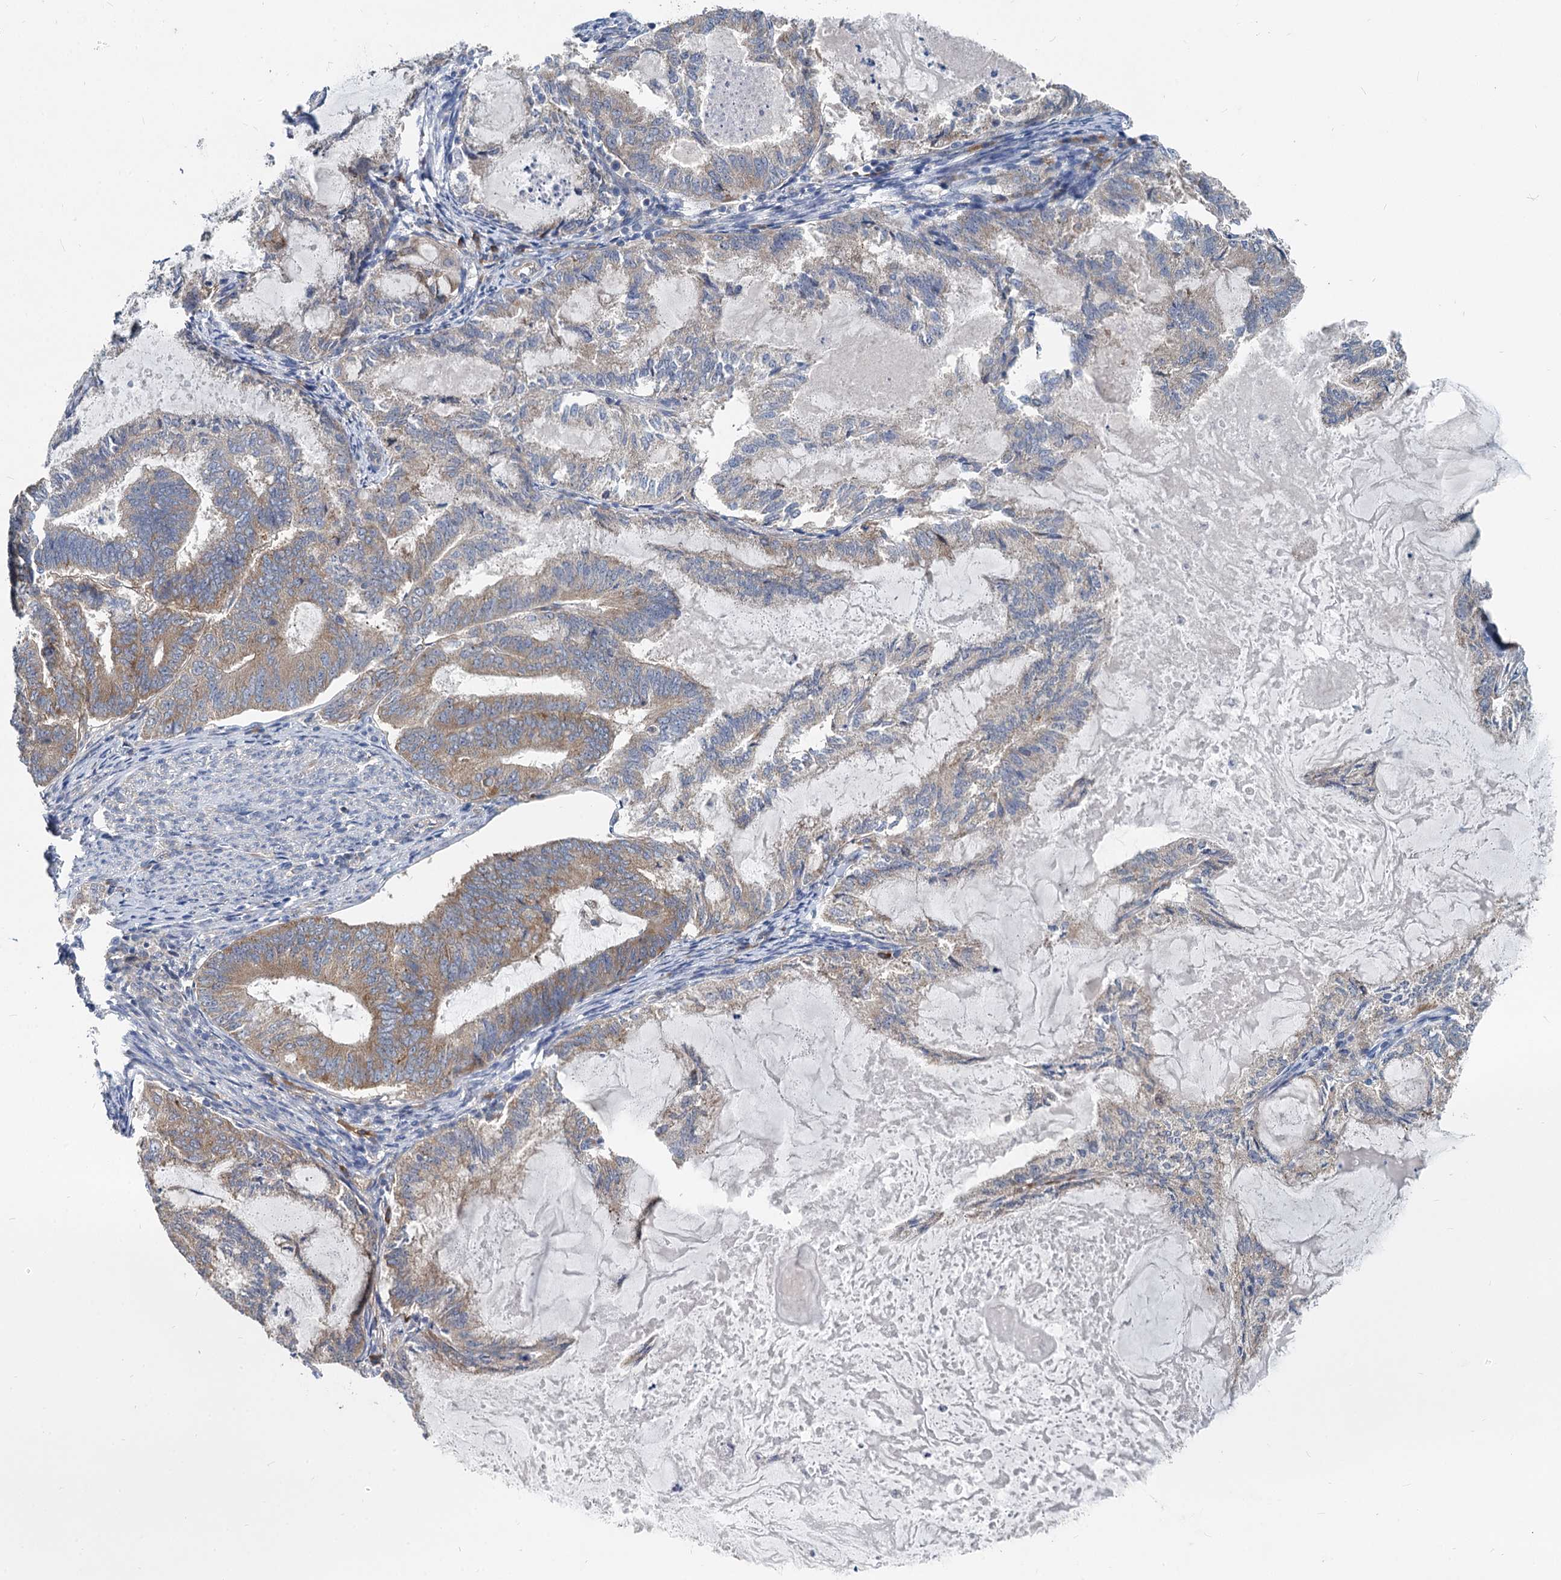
{"staining": {"intensity": "strong", "quantity": "25%-75%", "location": "cytoplasmic/membranous"}, "tissue": "endometrial cancer", "cell_type": "Tumor cells", "image_type": "cancer", "snomed": [{"axis": "morphology", "description": "Adenocarcinoma, NOS"}, {"axis": "topography", "description": "Endometrium"}], "caption": "This is a histology image of immunohistochemistry staining of adenocarcinoma (endometrial), which shows strong staining in the cytoplasmic/membranous of tumor cells.", "gene": "EIF2B2", "patient": {"sex": "female", "age": 86}}